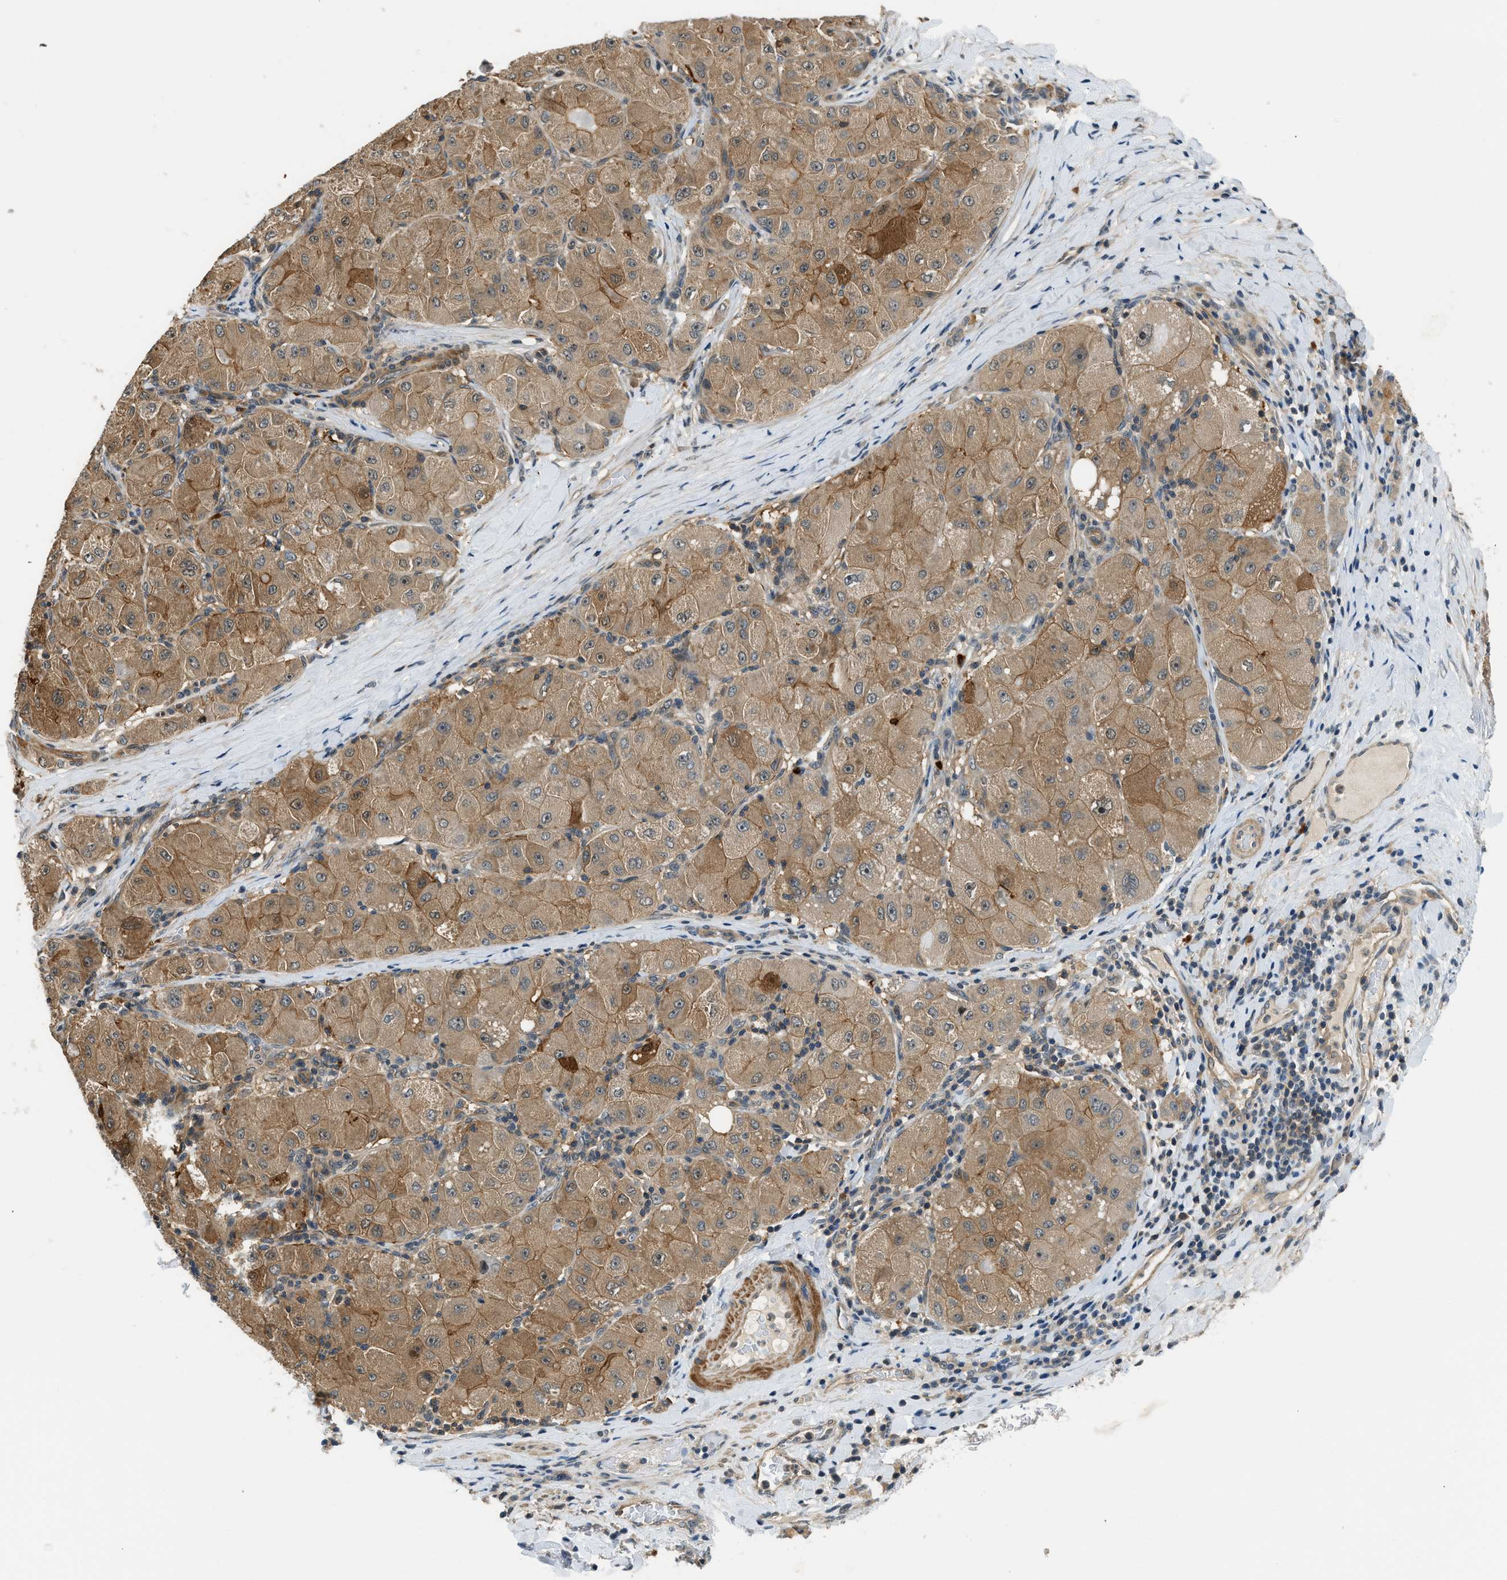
{"staining": {"intensity": "moderate", "quantity": ">75%", "location": "cytoplasmic/membranous"}, "tissue": "liver cancer", "cell_type": "Tumor cells", "image_type": "cancer", "snomed": [{"axis": "morphology", "description": "Carcinoma, Hepatocellular, NOS"}, {"axis": "topography", "description": "Liver"}], "caption": "Moderate cytoplasmic/membranous positivity for a protein is appreciated in about >75% of tumor cells of liver hepatocellular carcinoma using IHC.", "gene": "CBLB", "patient": {"sex": "male", "age": 80}}